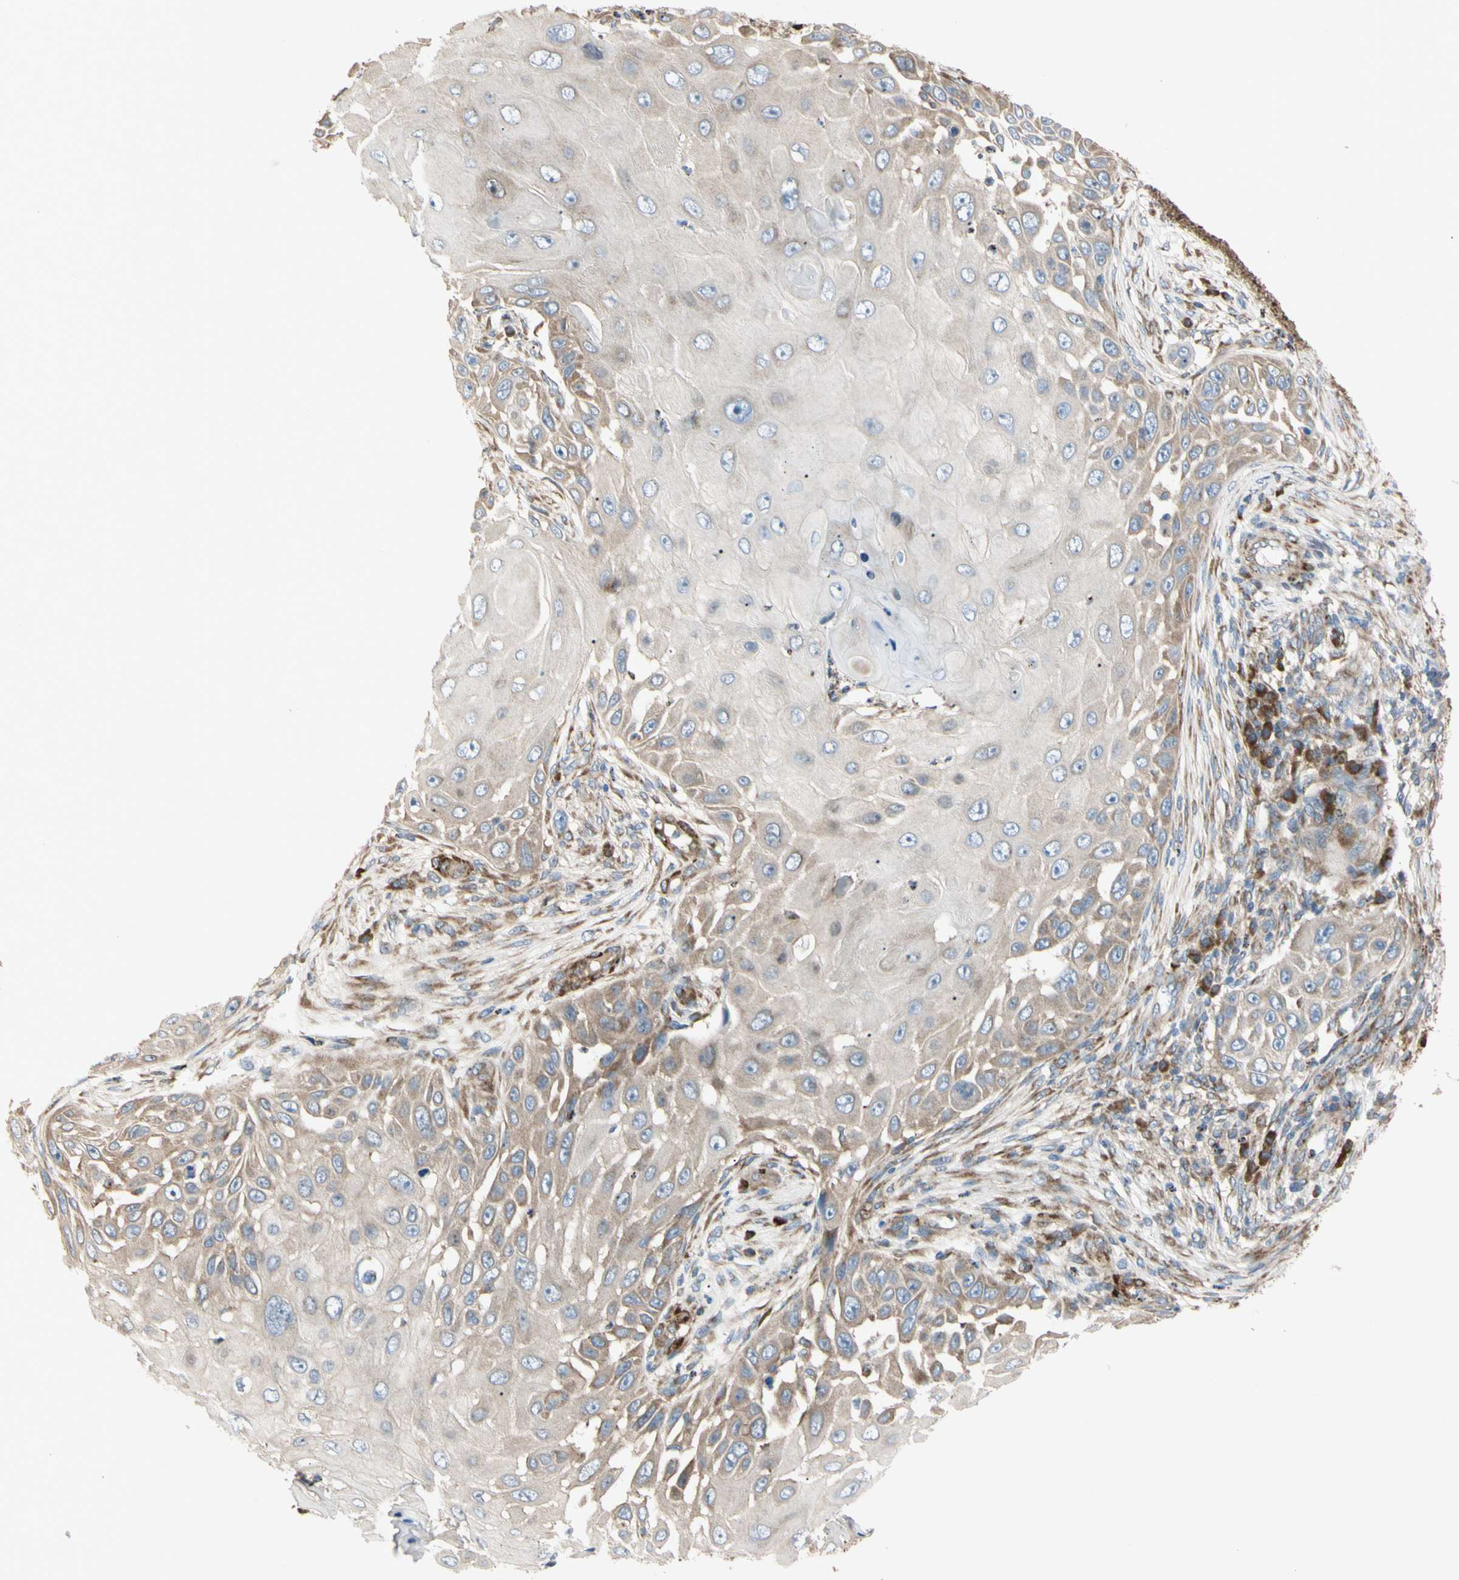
{"staining": {"intensity": "weak", "quantity": "25%-75%", "location": "cytoplasmic/membranous"}, "tissue": "skin cancer", "cell_type": "Tumor cells", "image_type": "cancer", "snomed": [{"axis": "morphology", "description": "Squamous cell carcinoma, NOS"}, {"axis": "topography", "description": "Skin"}], "caption": "A photomicrograph showing weak cytoplasmic/membranous expression in approximately 25%-75% of tumor cells in skin squamous cell carcinoma, as visualized by brown immunohistochemical staining.", "gene": "EIF5A", "patient": {"sex": "female", "age": 44}}